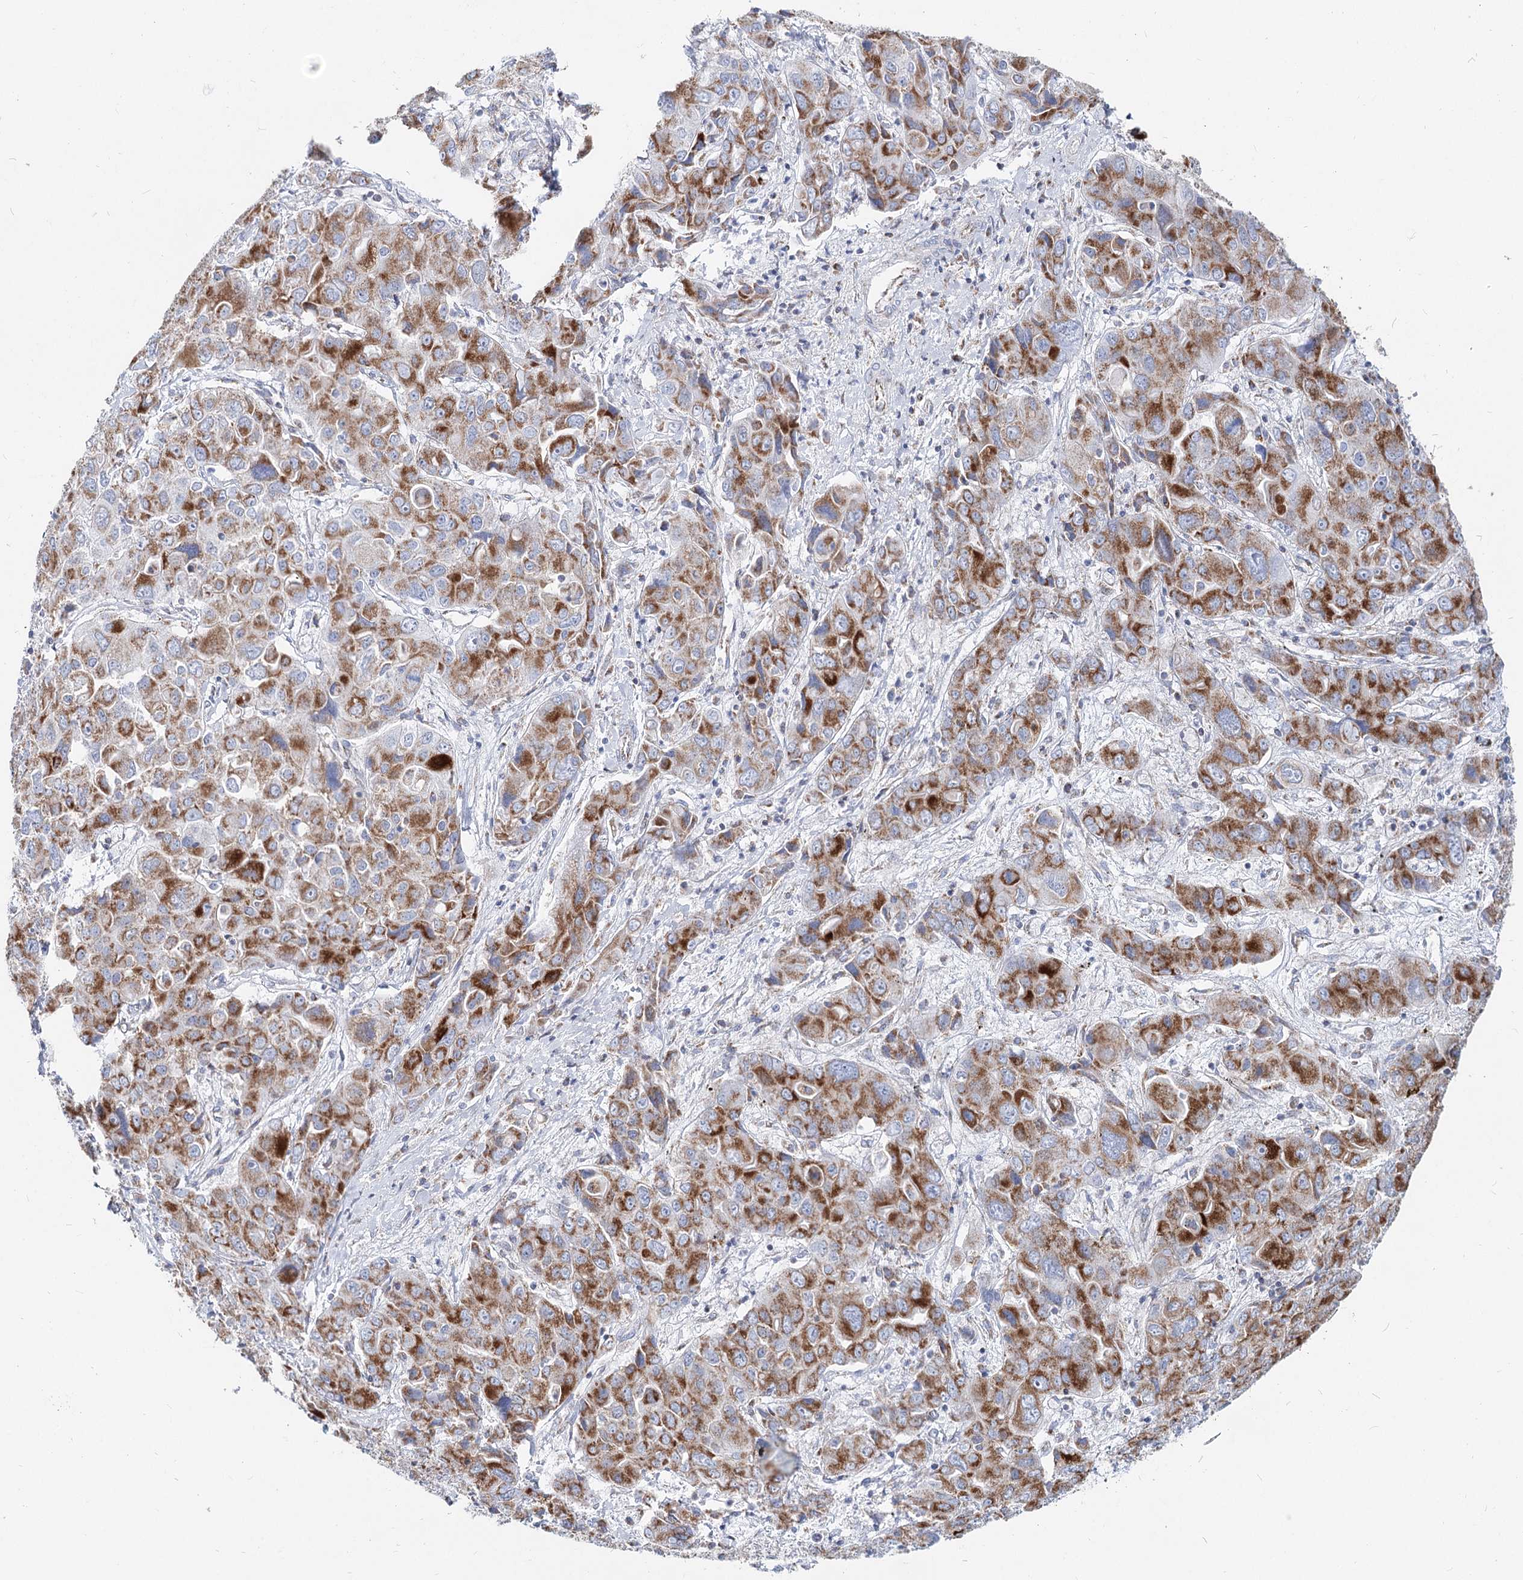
{"staining": {"intensity": "strong", "quantity": "25%-75%", "location": "cytoplasmic/membranous"}, "tissue": "liver cancer", "cell_type": "Tumor cells", "image_type": "cancer", "snomed": [{"axis": "morphology", "description": "Cholangiocarcinoma"}, {"axis": "topography", "description": "Liver"}], "caption": "Human cholangiocarcinoma (liver) stained with a protein marker reveals strong staining in tumor cells.", "gene": "MCCC2", "patient": {"sex": "male", "age": 67}}